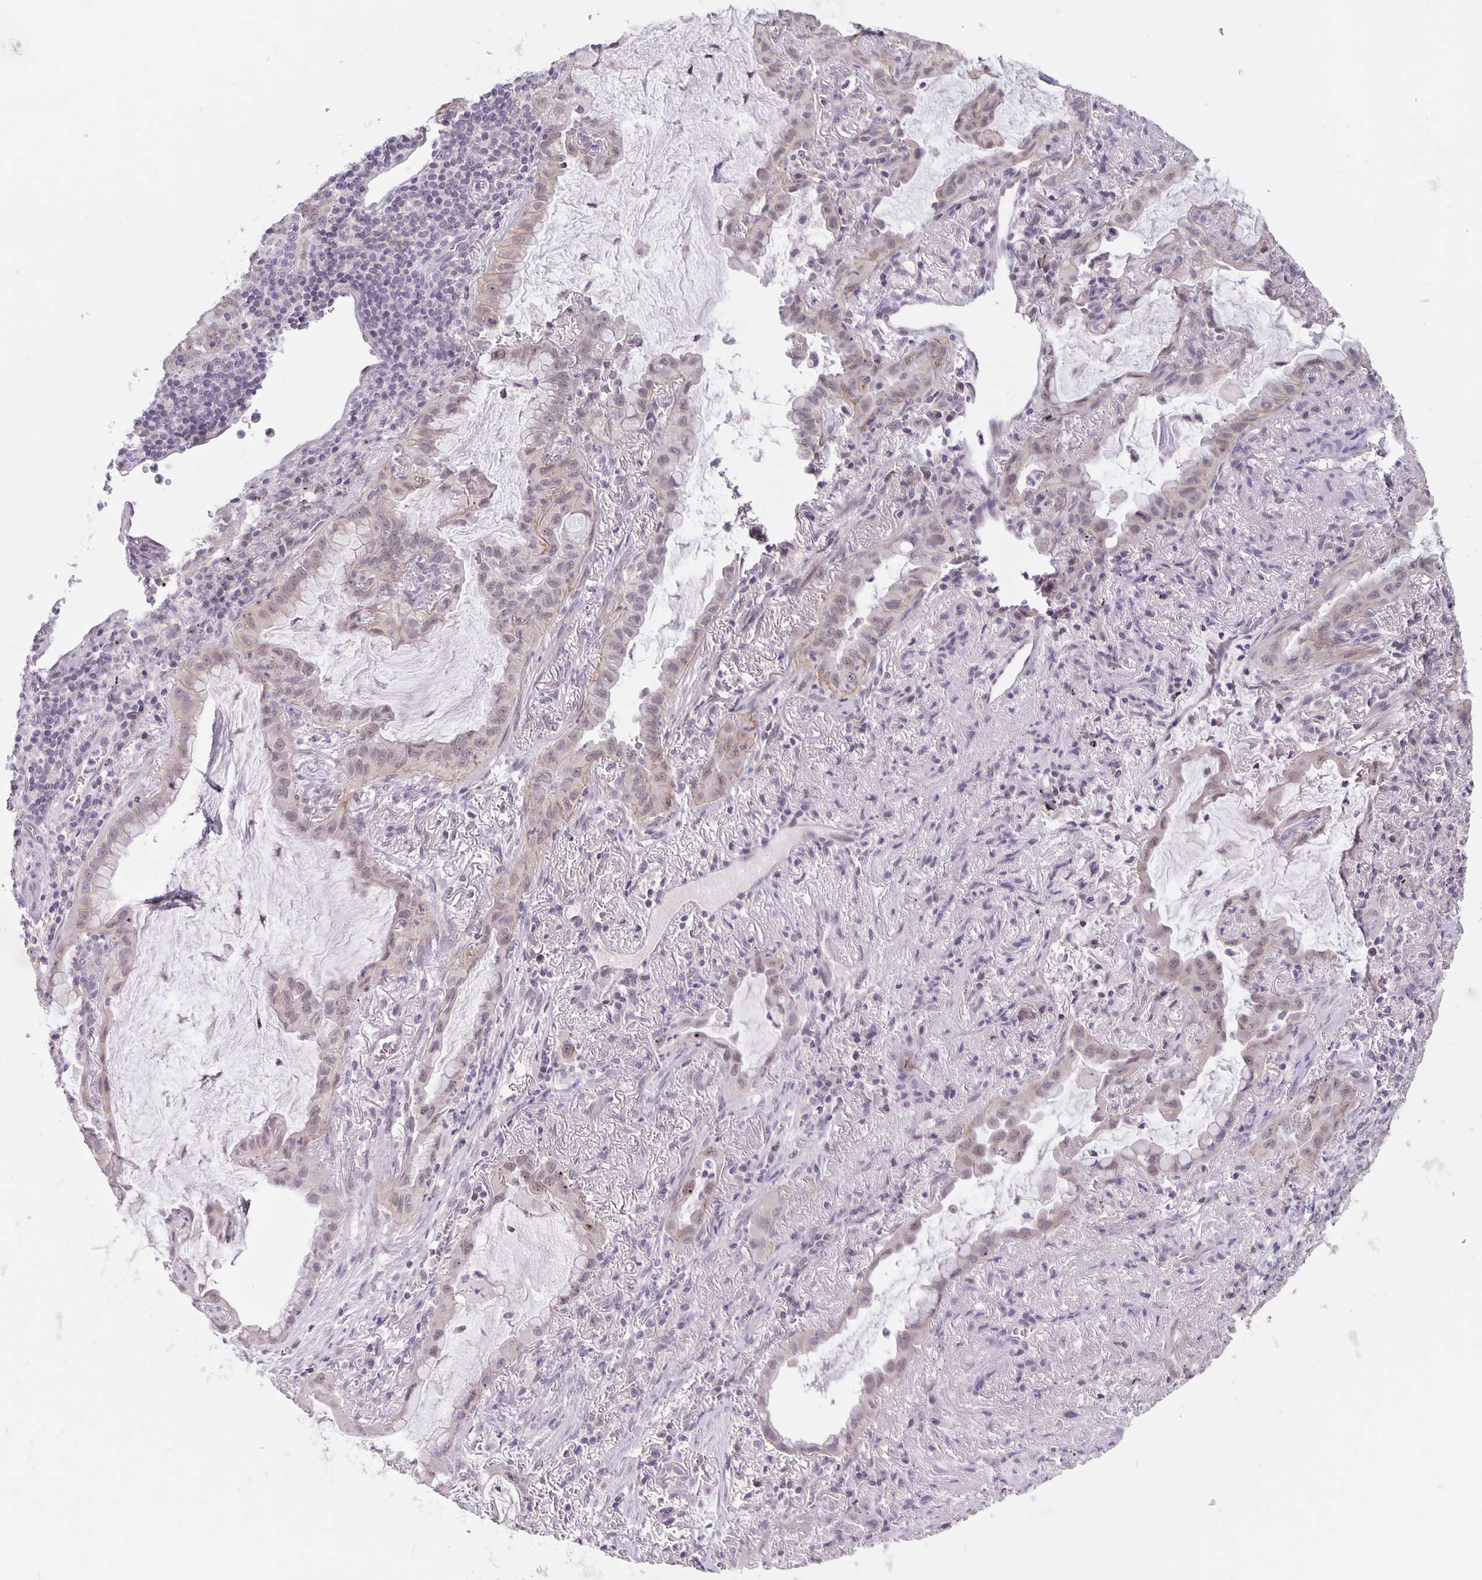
{"staining": {"intensity": "negative", "quantity": "none", "location": "none"}, "tissue": "lung cancer", "cell_type": "Tumor cells", "image_type": "cancer", "snomed": [{"axis": "morphology", "description": "Adenocarcinoma, NOS"}, {"axis": "topography", "description": "Lung"}], "caption": "Tumor cells are negative for brown protein staining in lung cancer. Brightfield microscopy of immunohistochemistry (IHC) stained with DAB (brown) and hematoxylin (blue), captured at high magnification.", "gene": "ARVCF", "patient": {"sex": "male", "age": 65}}